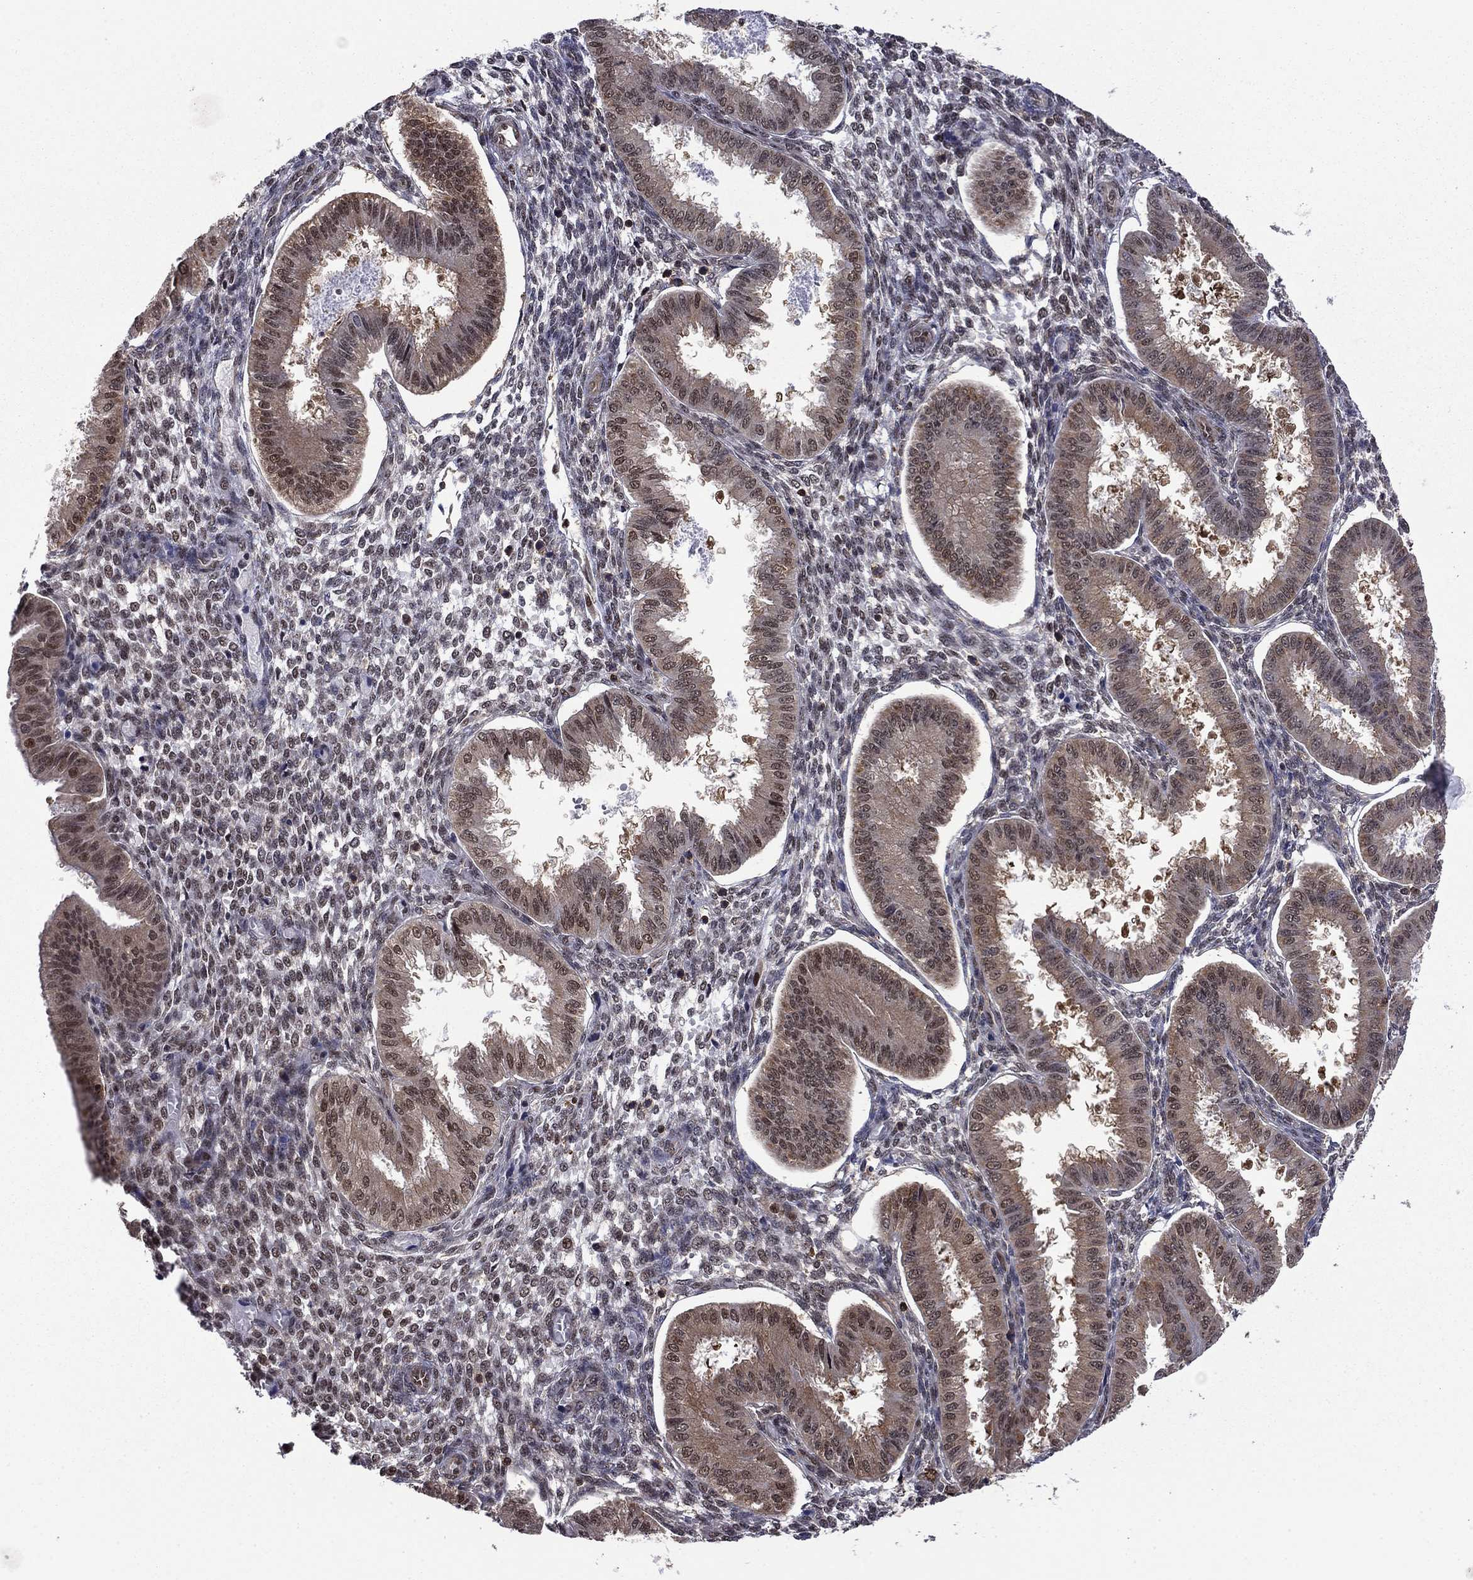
{"staining": {"intensity": "moderate", "quantity": "25%-75%", "location": "nuclear"}, "tissue": "endometrium", "cell_type": "Cells in endometrial stroma", "image_type": "normal", "snomed": [{"axis": "morphology", "description": "Normal tissue, NOS"}, {"axis": "topography", "description": "Endometrium"}], "caption": "Endometrium stained with DAB immunohistochemistry shows medium levels of moderate nuclear staining in about 25%-75% of cells in endometrial stroma. The protein is shown in brown color, while the nuclei are stained blue.", "gene": "PSMD2", "patient": {"sex": "female", "age": 43}}